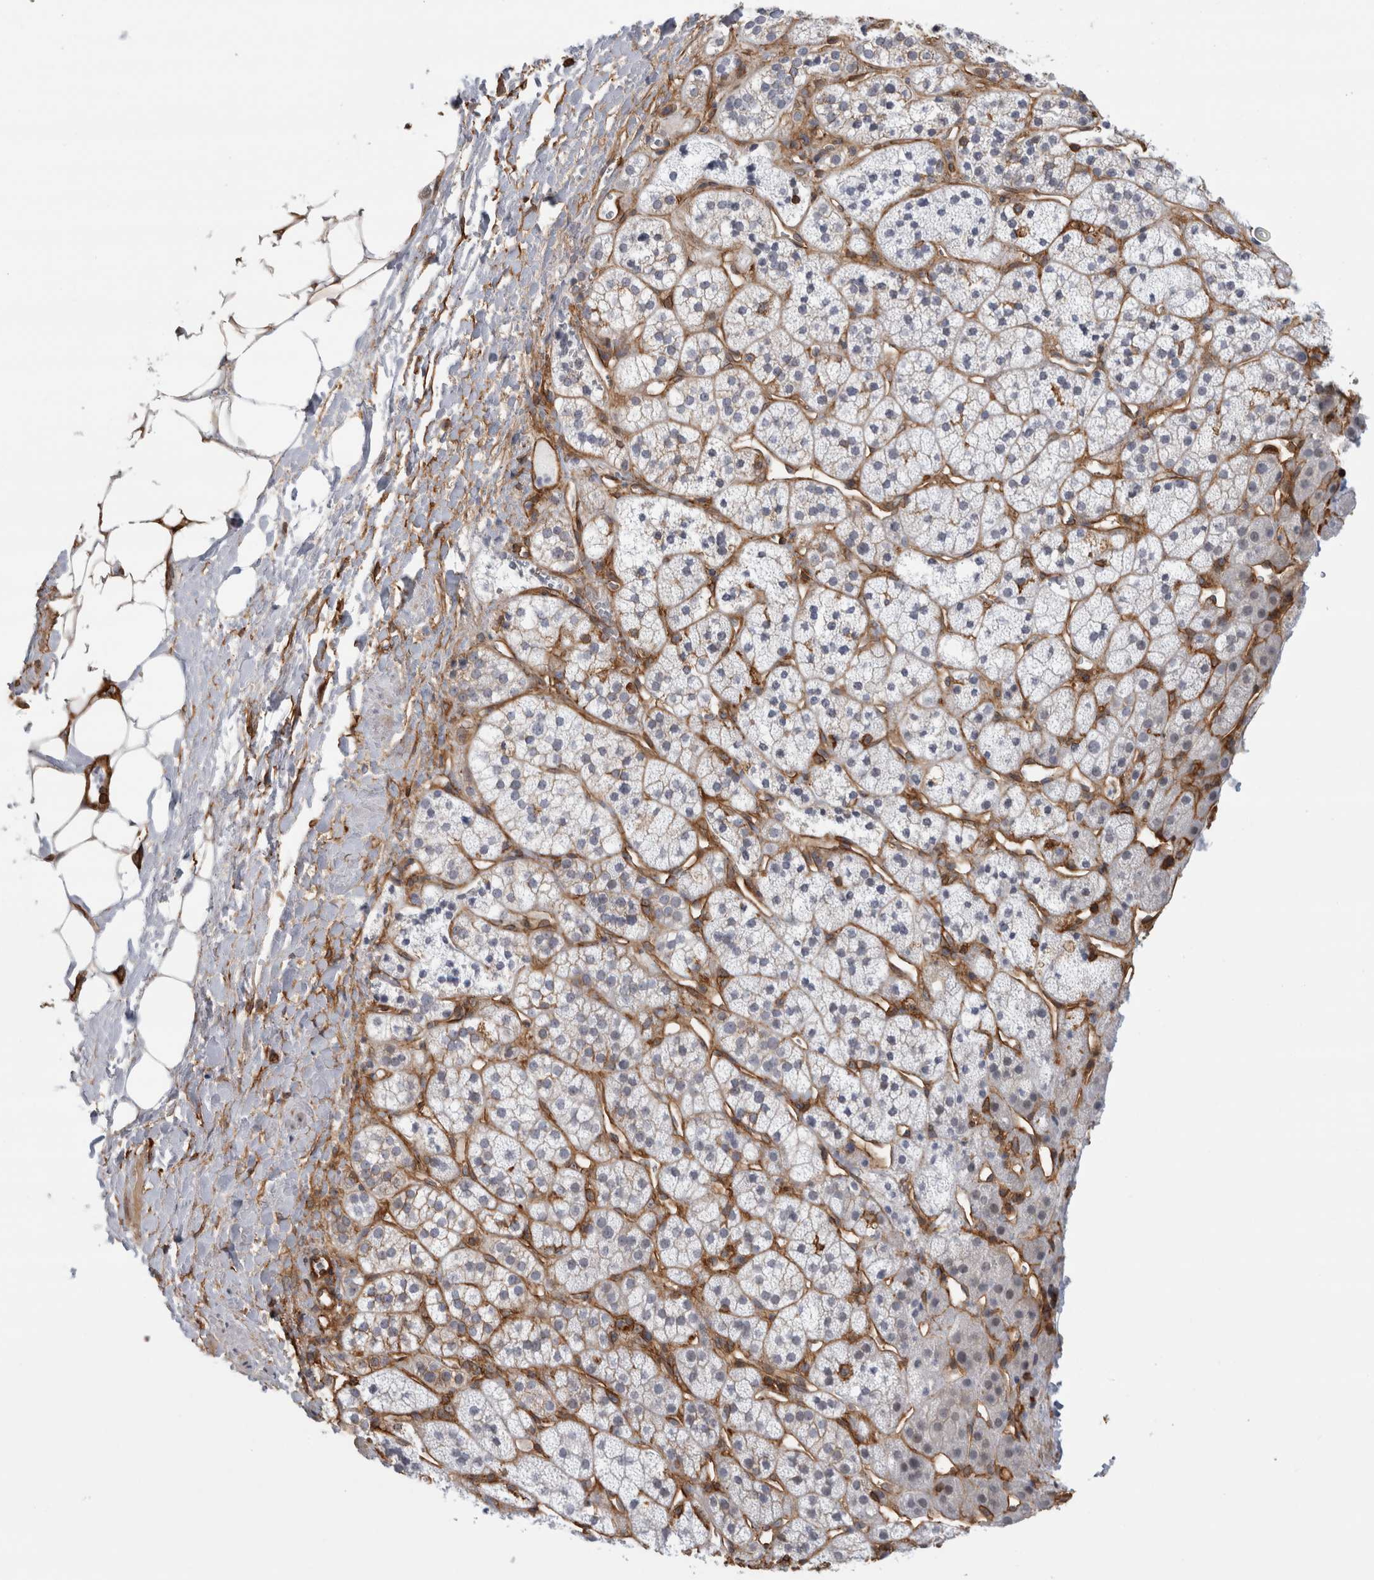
{"staining": {"intensity": "negative", "quantity": "none", "location": "none"}, "tissue": "adrenal gland", "cell_type": "Glandular cells", "image_type": "normal", "snomed": [{"axis": "morphology", "description": "Normal tissue, NOS"}, {"axis": "topography", "description": "Adrenal gland"}], "caption": "Protein analysis of benign adrenal gland shows no significant staining in glandular cells.", "gene": "AHNAK", "patient": {"sex": "male", "age": 56}}